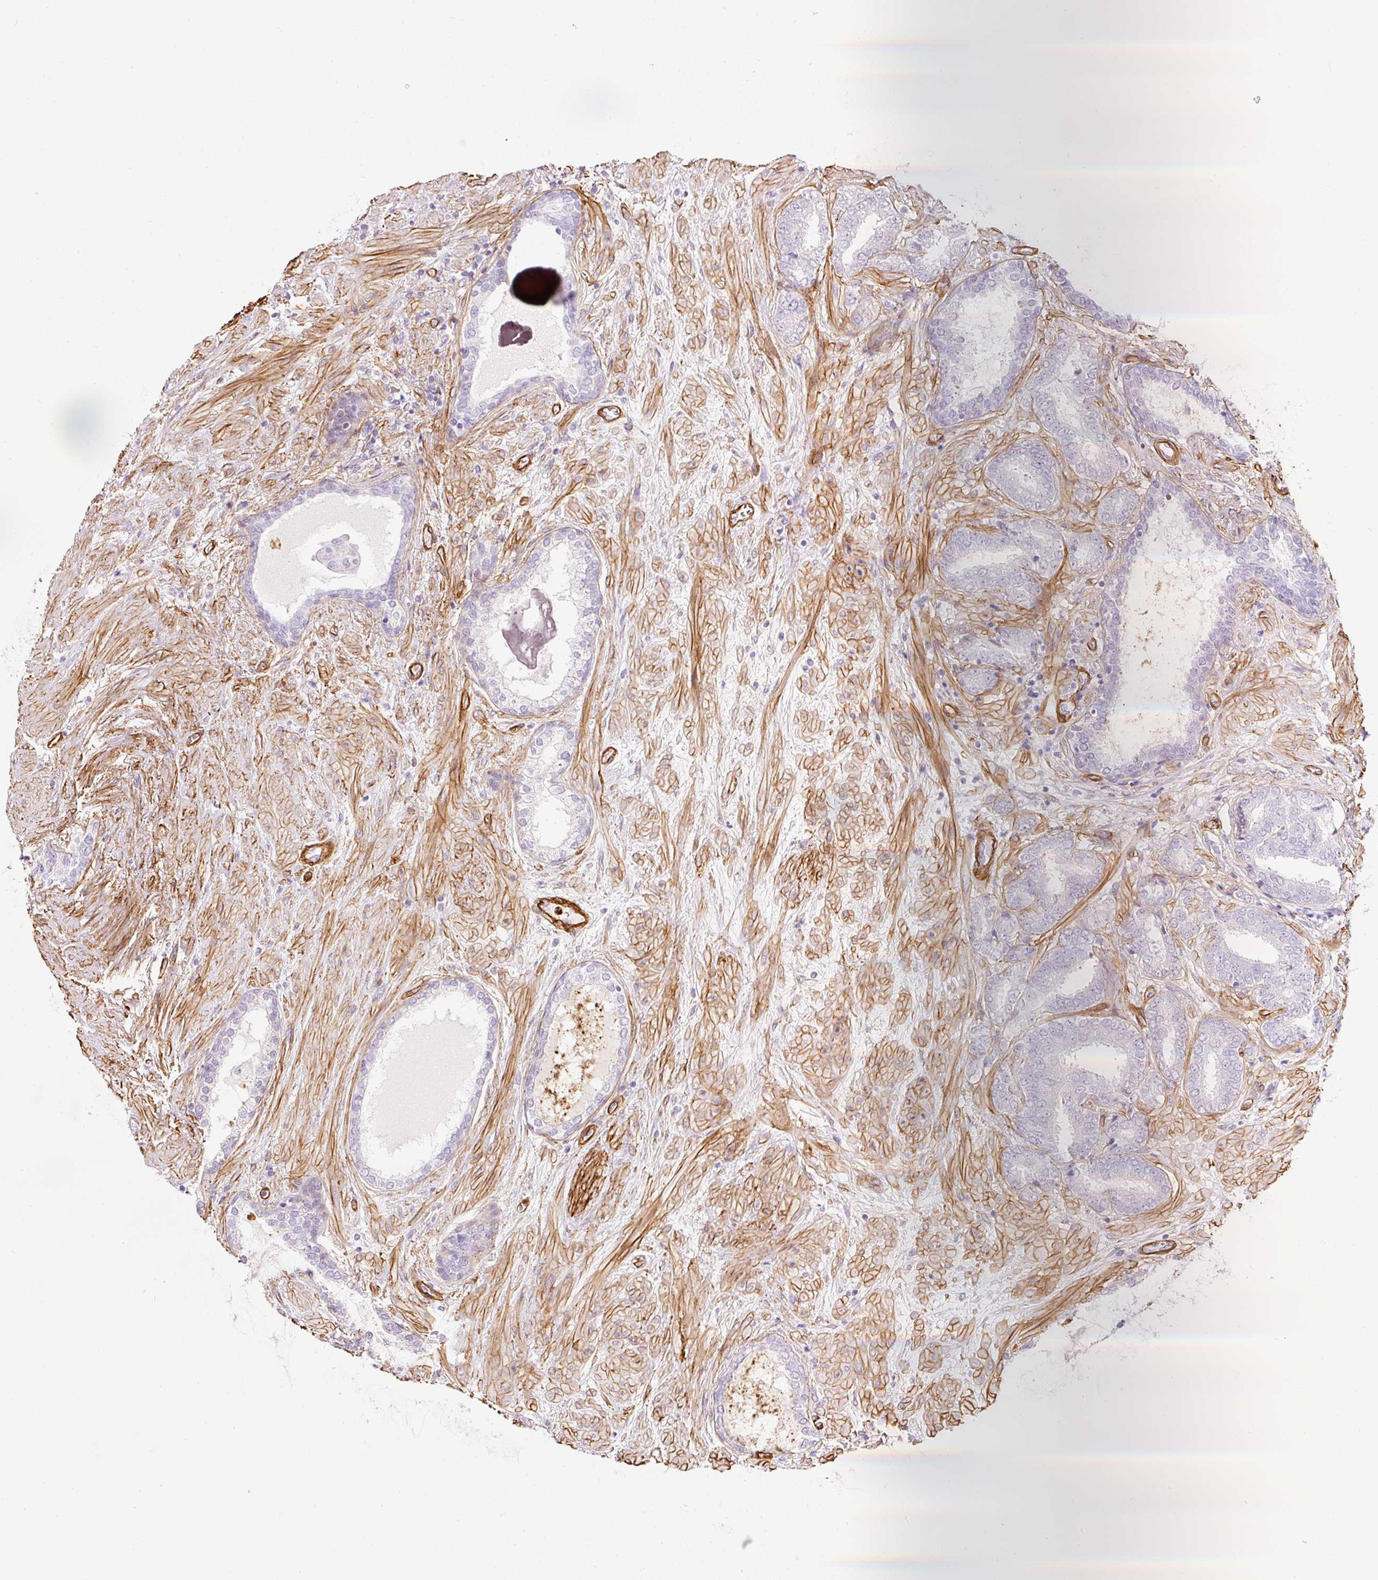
{"staining": {"intensity": "negative", "quantity": "none", "location": "none"}, "tissue": "prostate cancer", "cell_type": "Tumor cells", "image_type": "cancer", "snomed": [{"axis": "morphology", "description": "Adenocarcinoma, High grade"}, {"axis": "topography", "description": "Prostate"}], "caption": "Human high-grade adenocarcinoma (prostate) stained for a protein using immunohistochemistry (IHC) exhibits no positivity in tumor cells.", "gene": "LOXL4", "patient": {"sex": "male", "age": 72}}